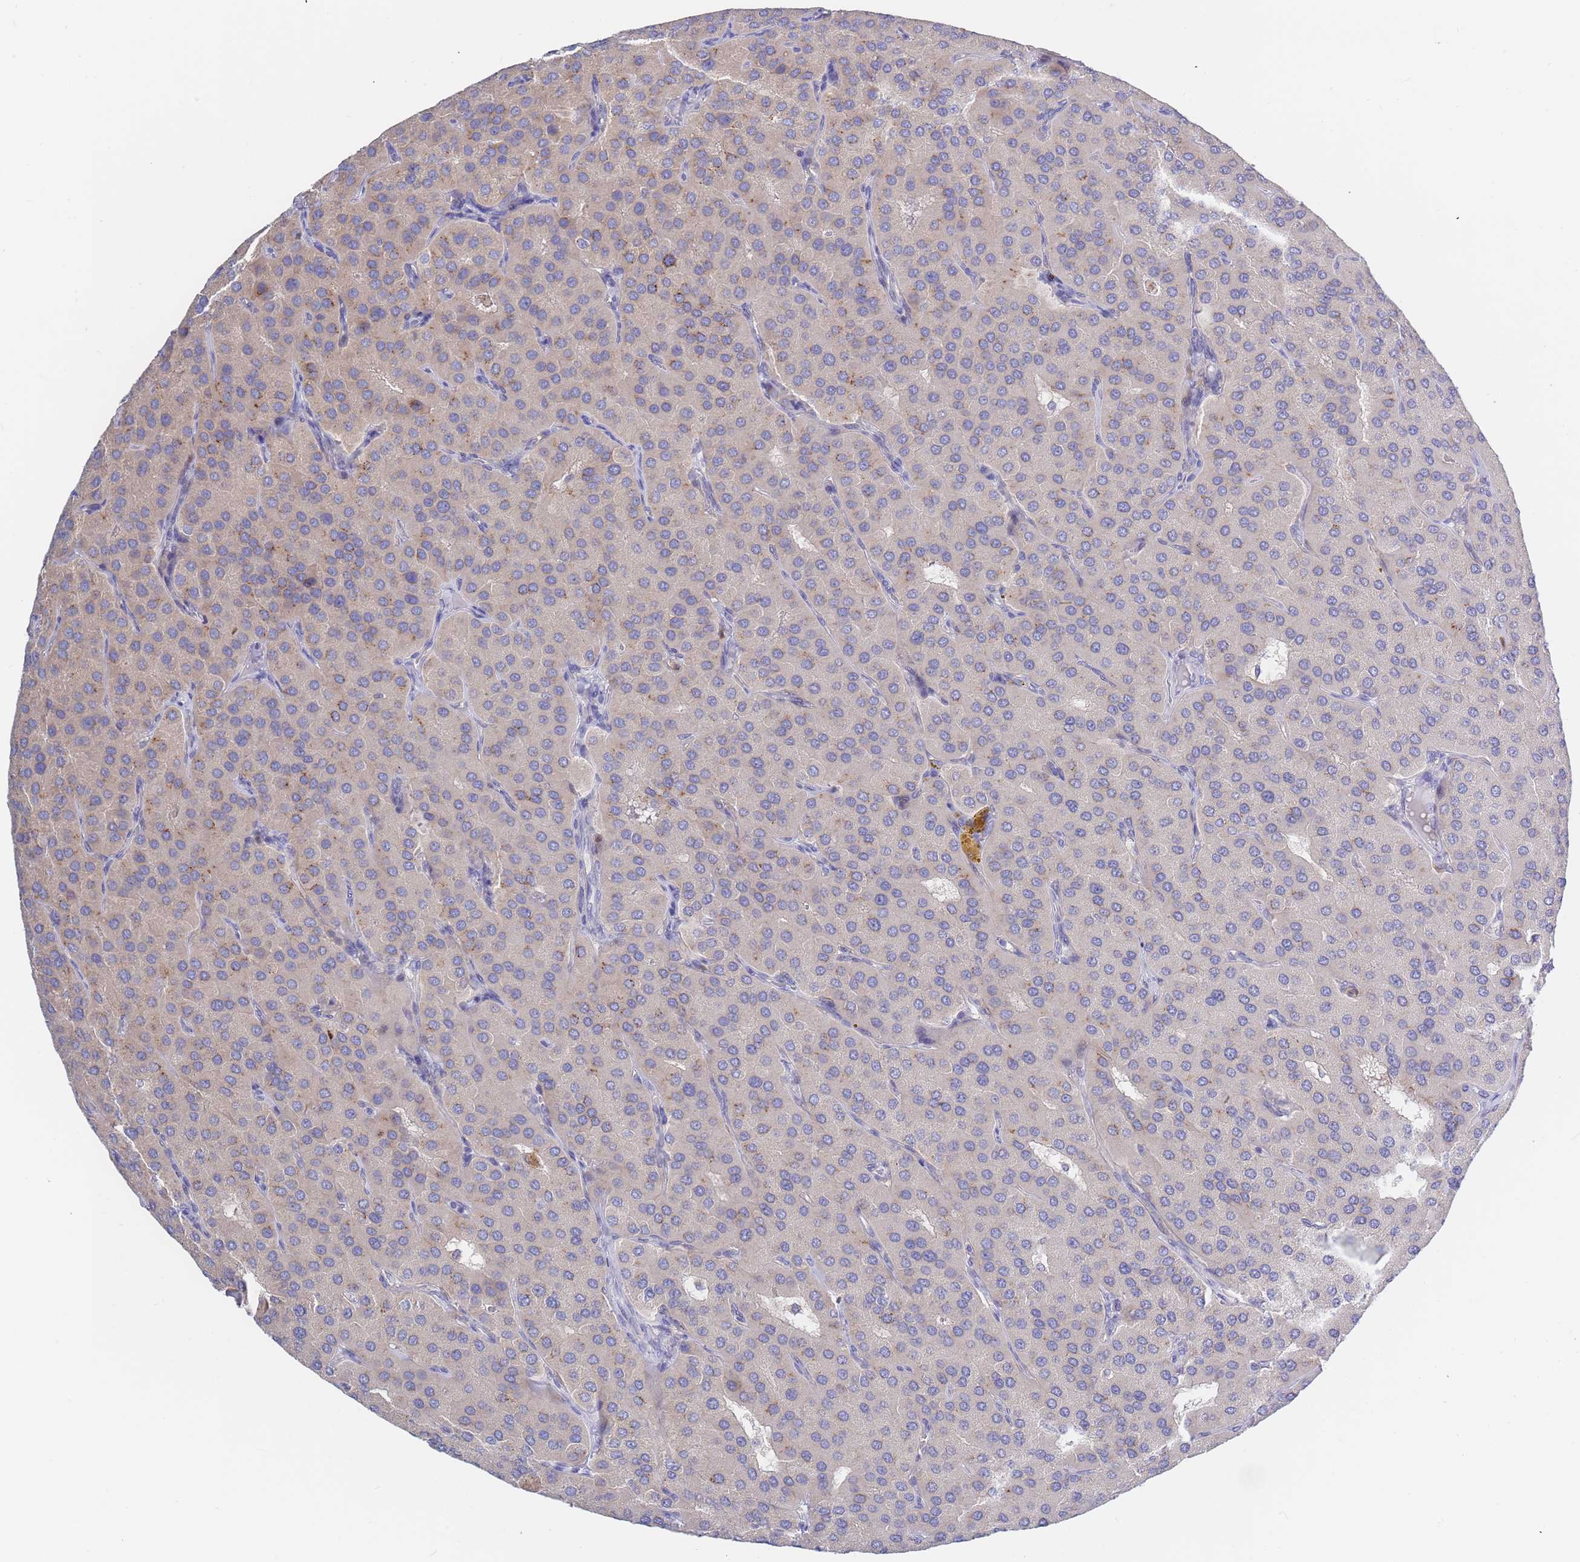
{"staining": {"intensity": "negative", "quantity": "none", "location": "none"}, "tissue": "parathyroid gland", "cell_type": "Glandular cells", "image_type": "normal", "snomed": [{"axis": "morphology", "description": "Normal tissue, NOS"}, {"axis": "morphology", "description": "Adenoma, NOS"}, {"axis": "topography", "description": "Parathyroid gland"}], "caption": "DAB (3,3'-diaminobenzidine) immunohistochemical staining of normal human parathyroid gland exhibits no significant expression in glandular cells. (Brightfield microscopy of DAB immunohistochemistry (IHC) at high magnification).", "gene": "BORCS5", "patient": {"sex": "female", "age": 86}}